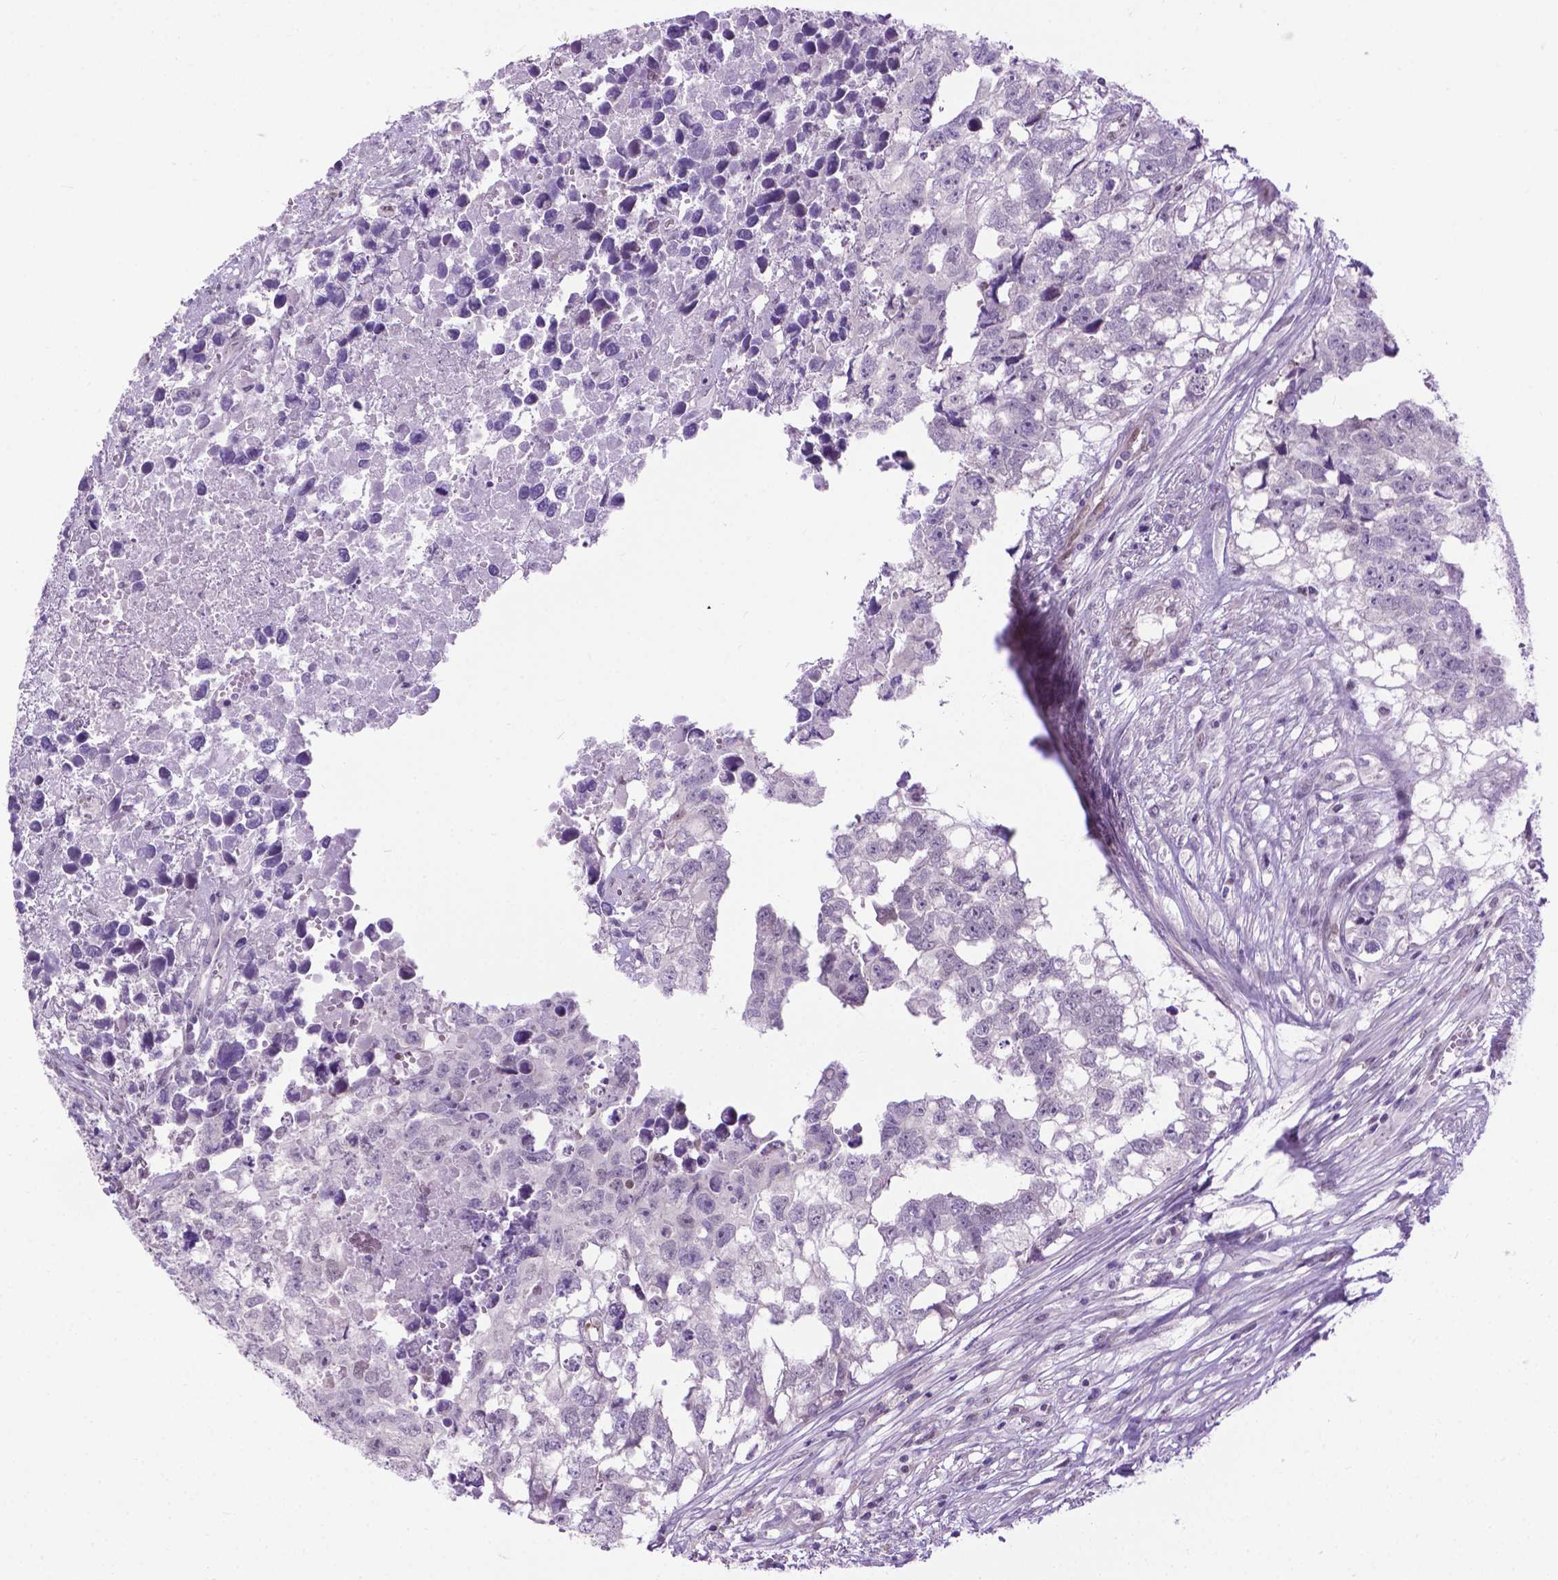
{"staining": {"intensity": "negative", "quantity": "none", "location": "none"}, "tissue": "testis cancer", "cell_type": "Tumor cells", "image_type": "cancer", "snomed": [{"axis": "morphology", "description": "Carcinoma, Embryonal, NOS"}, {"axis": "morphology", "description": "Teratoma, malignant, NOS"}, {"axis": "topography", "description": "Testis"}], "caption": "A high-resolution image shows IHC staining of testis cancer, which reveals no significant positivity in tumor cells.", "gene": "APCDD1L", "patient": {"sex": "male", "age": 44}}